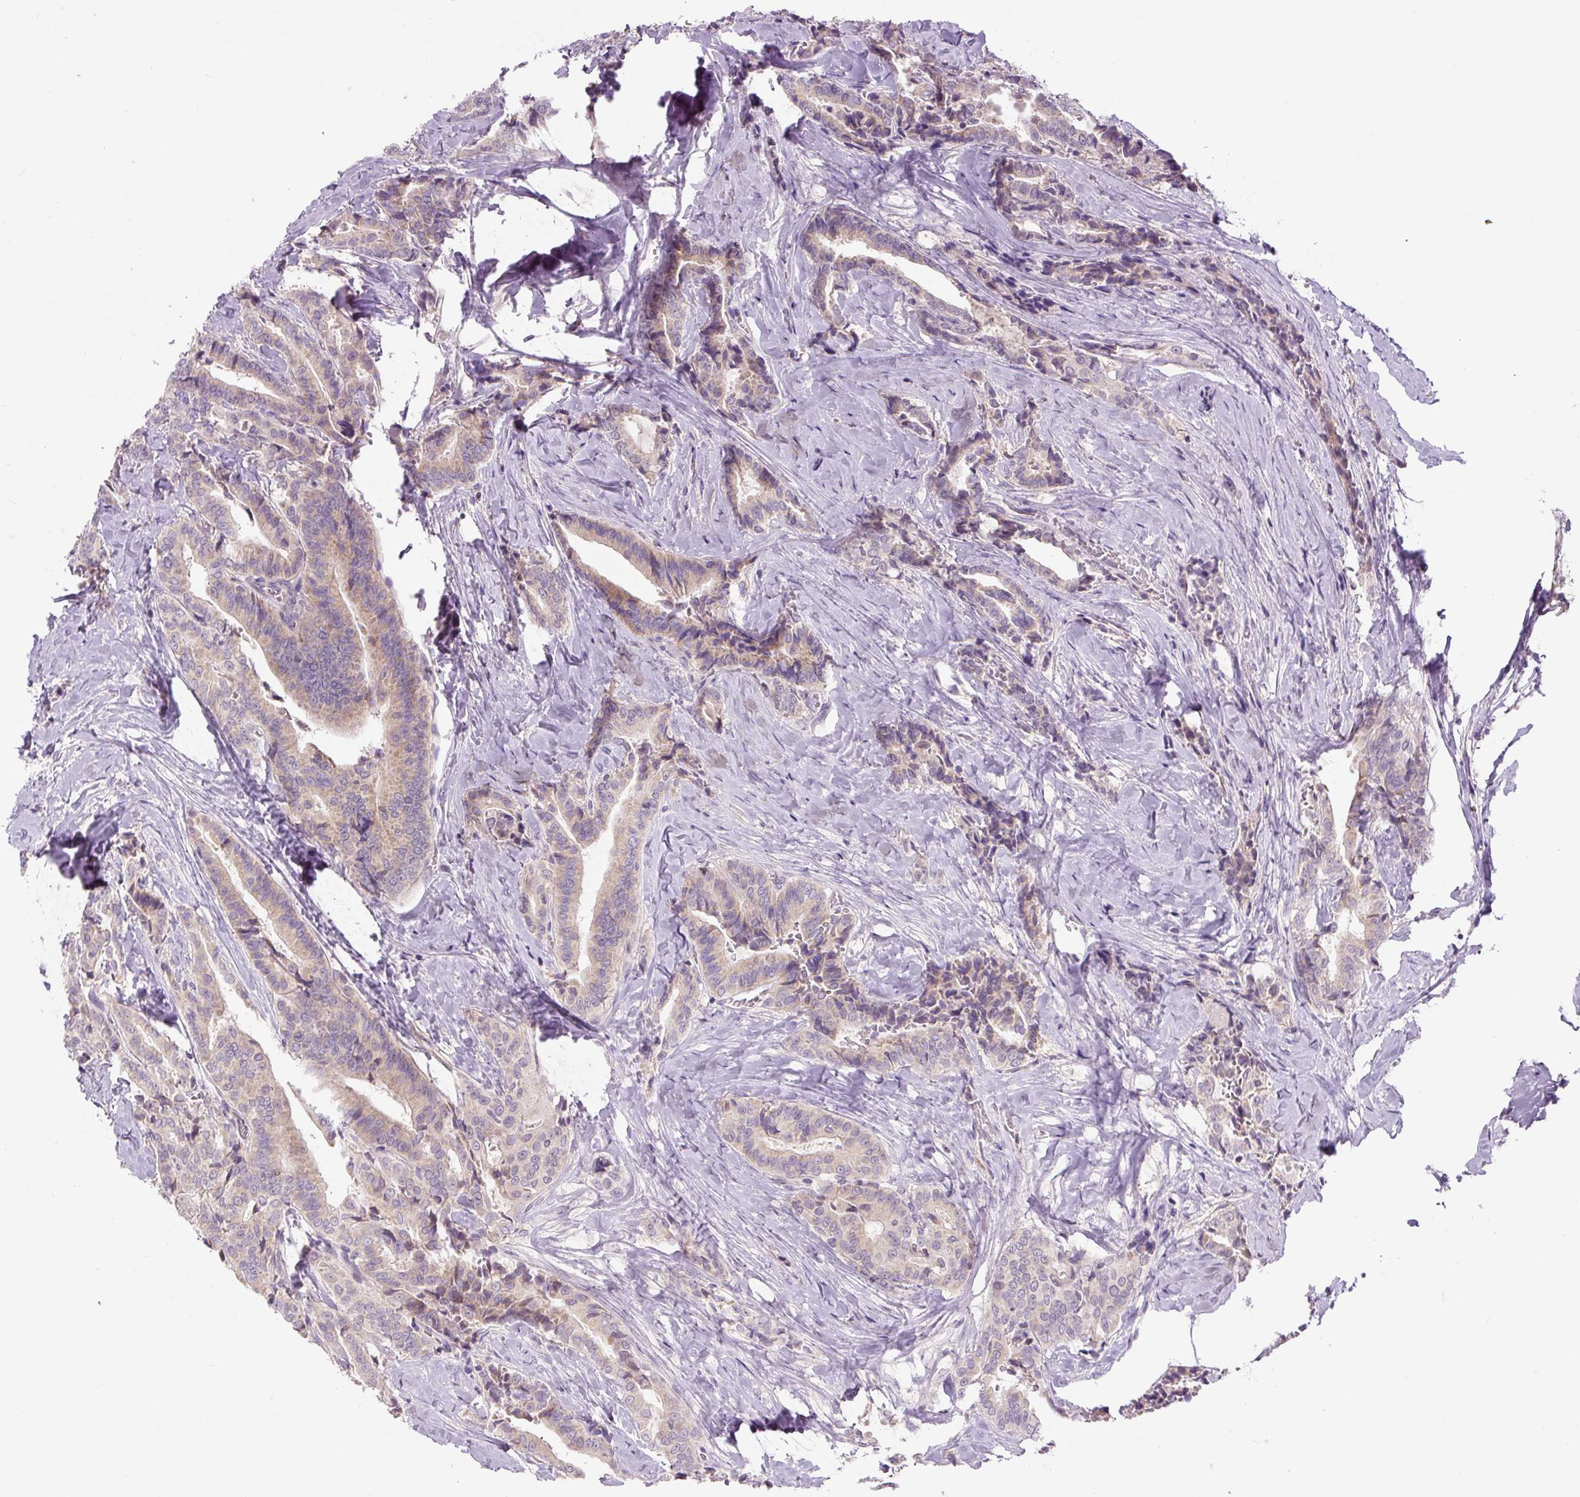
{"staining": {"intensity": "weak", "quantity": "25%-75%", "location": "cytoplasmic/membranous"}, "tissue": "thyroid cancer", "cell_type": "Tumor cells", "image_type": "cancer", "snomed": [{"axis": "morphology", "description": "Papillary adenocarcinoma, NOS"}, {"axis": "topography", "description": "Thyroid gland"}], "caption": "The image demonstrates immunohistochemical staining of thyroid papillary adenocarcinoma. There is weak cytoplasmic/membranous positivity is identified in about 25%-75% of tumor cells.", "gene": "FABP7", "patient": {"sex": "male", "age": 61}}